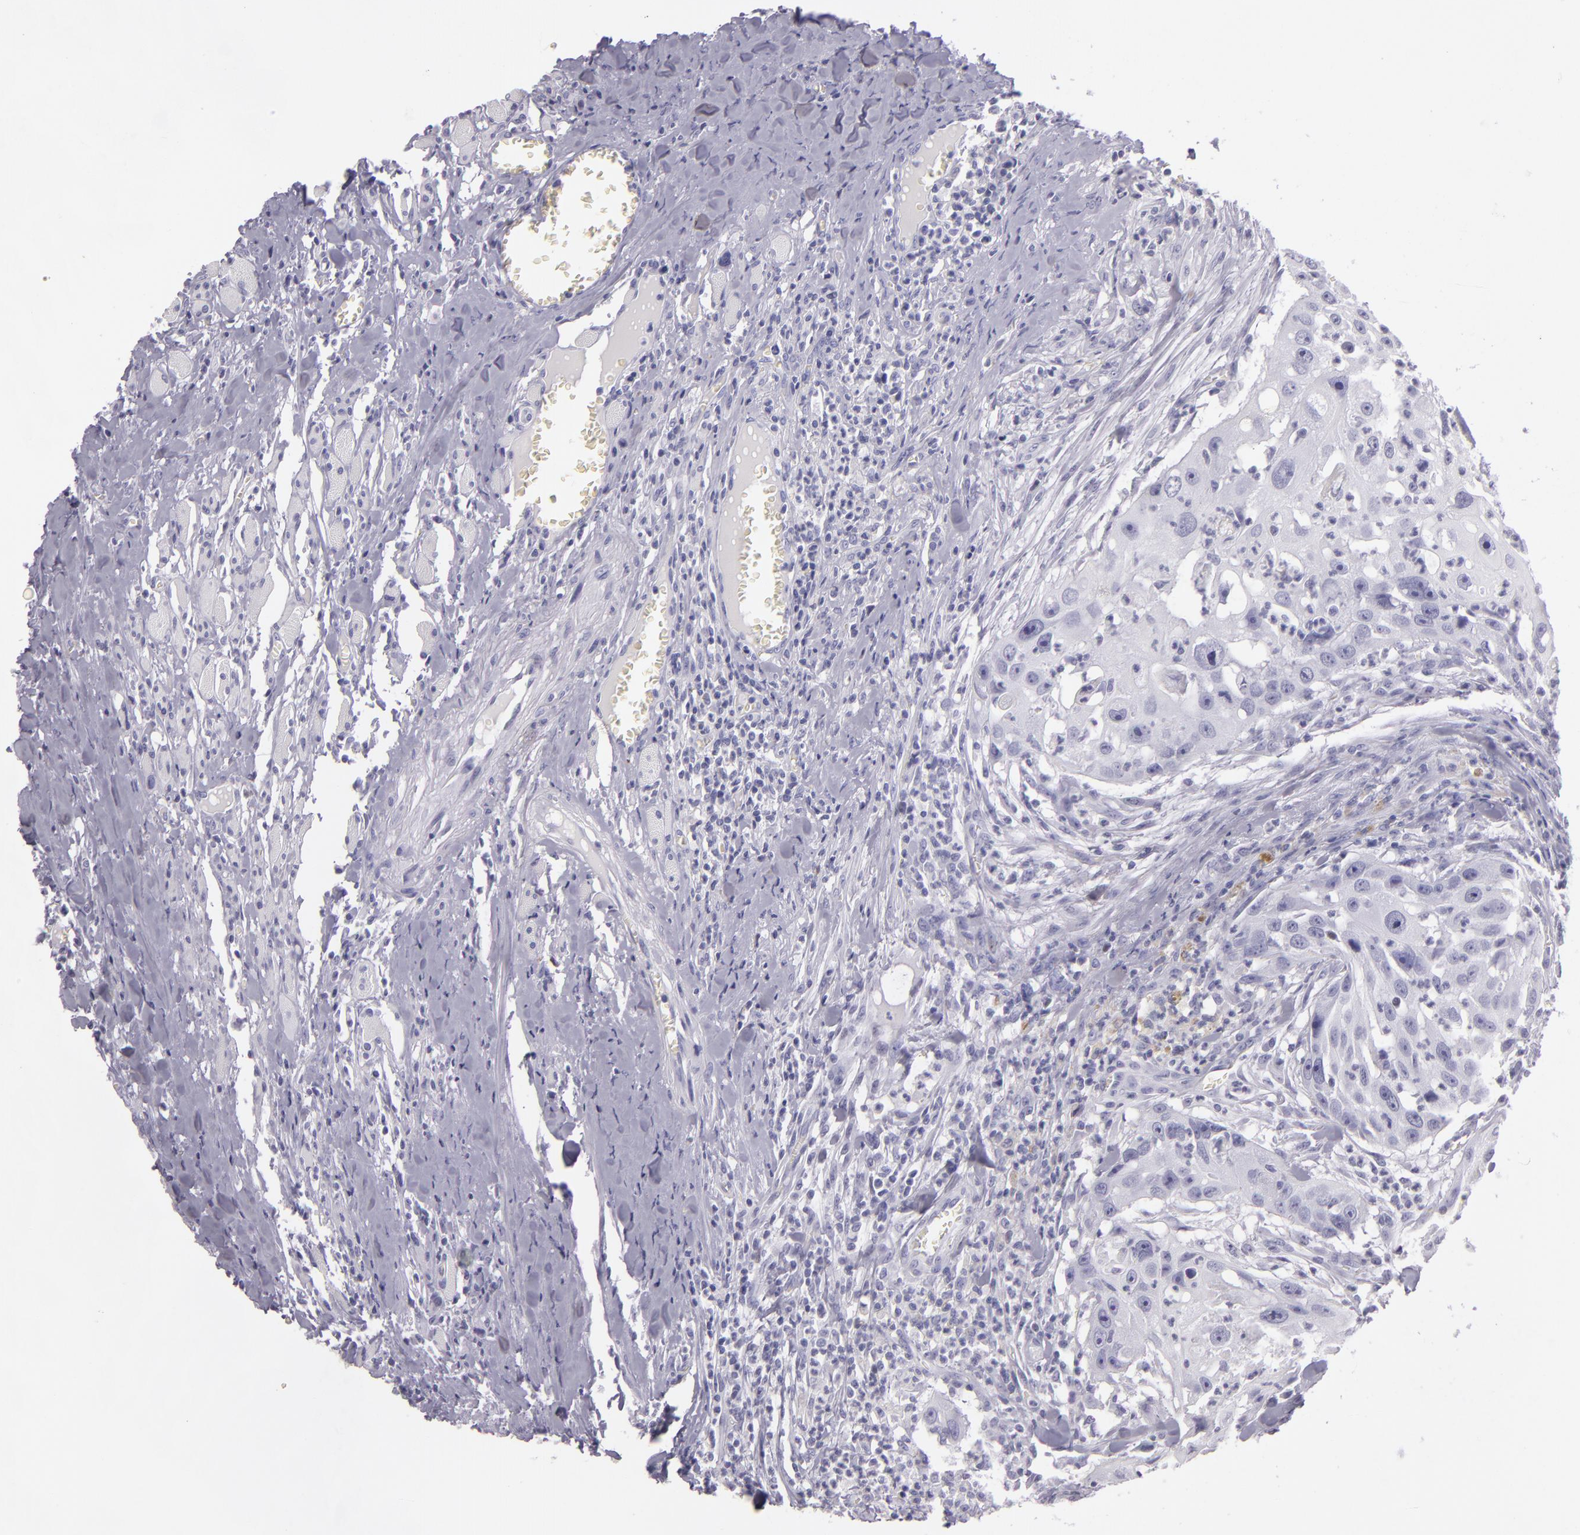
{"staining": {"intensity": "negative", "quantity": "none", "location": "none"}, "tissue": "head and neck cancer", "cell_type": "Tumor cells", "image_type": "cancer", "snomed": [{"axis": "morphology", "description": "Squamous cell carcinoma, NOS"}, {"axis": "topography", "description": "Head-Neck"}], "caption": "Tumor cells are negative for protein expression in human head and neck squamous cell carcinoma.", "gene": "MCM3", "patient": {"sex": "male", "age": 64}}